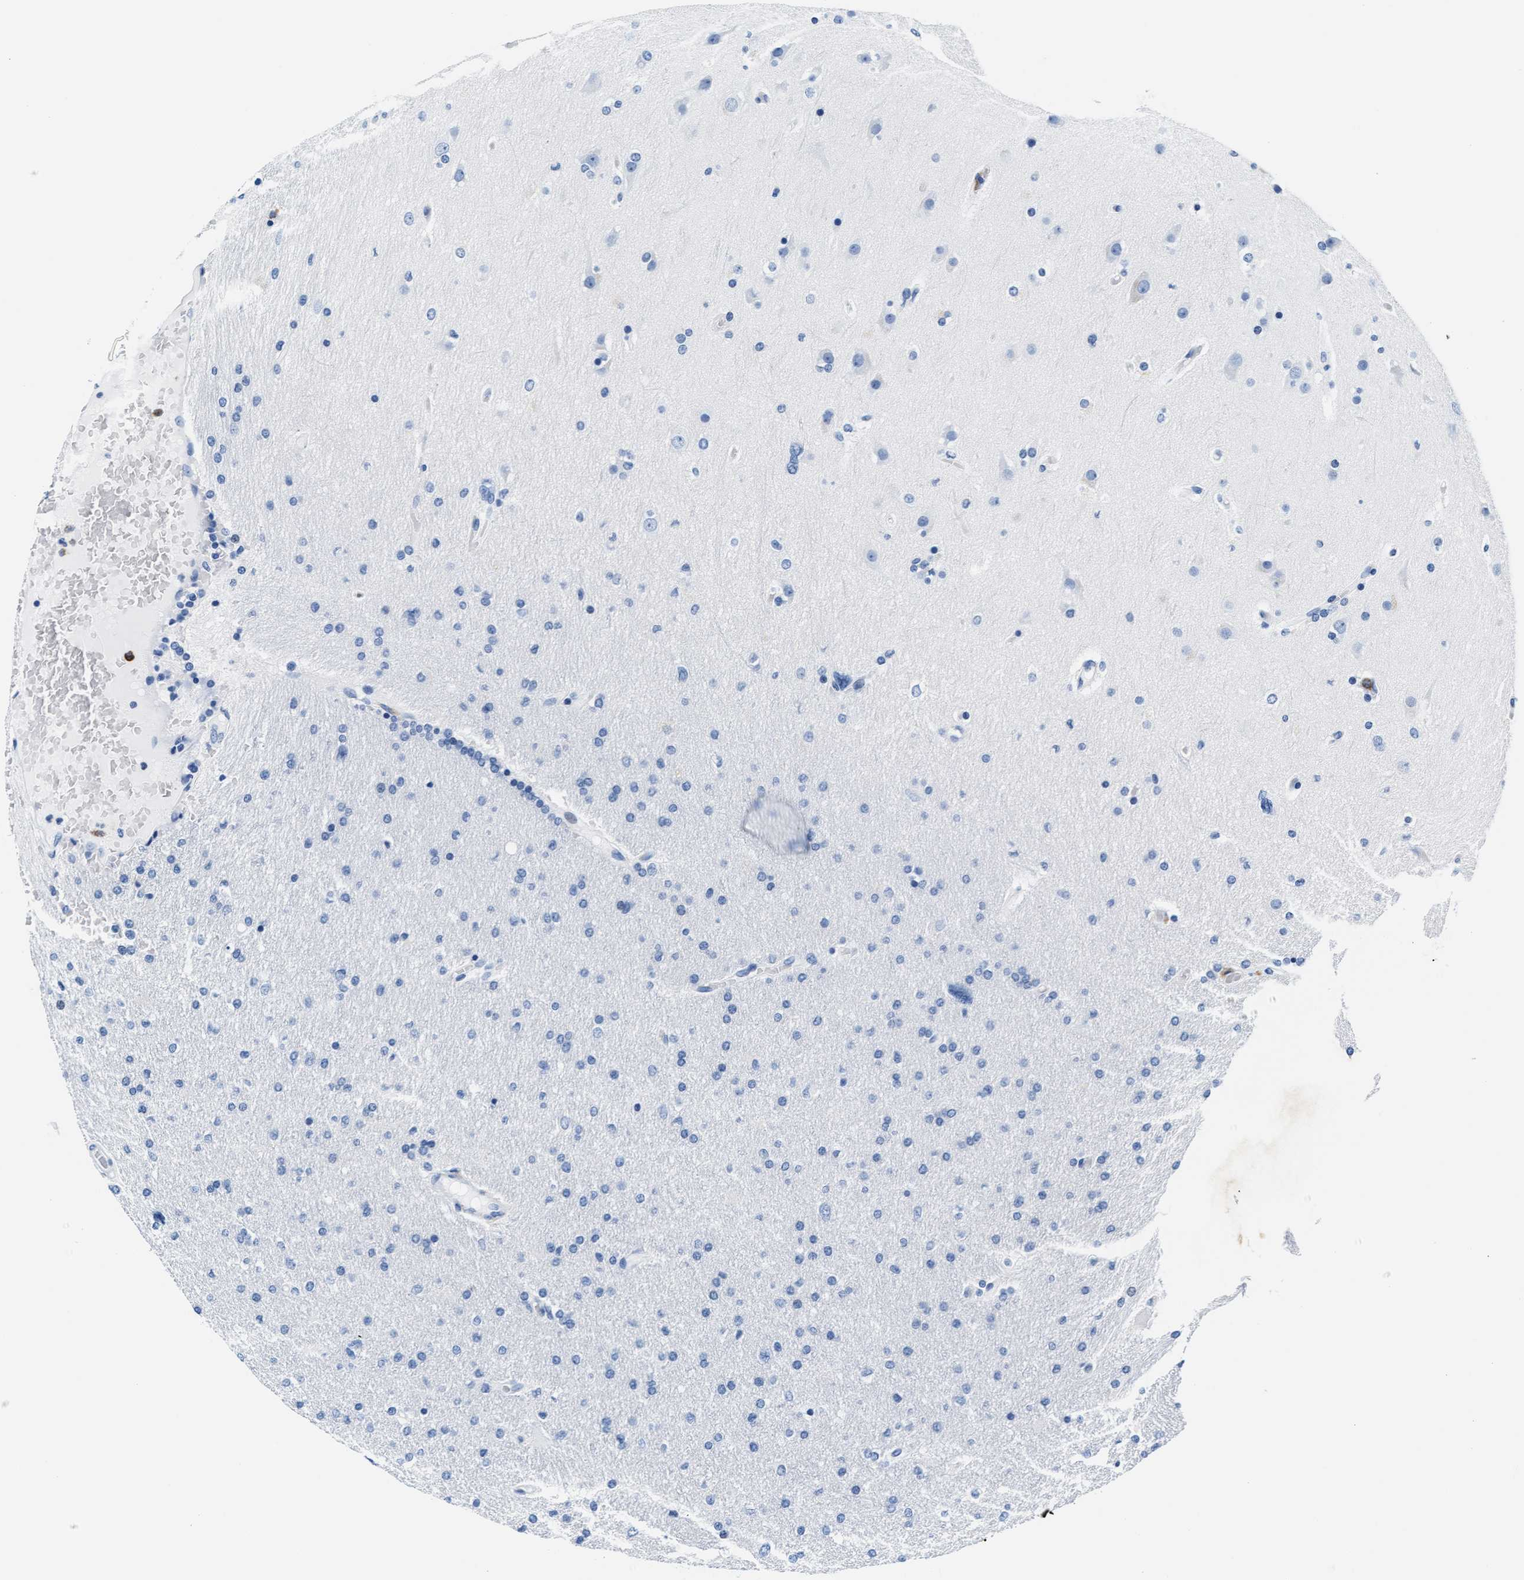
{"staining": {"intensity": "negative", "quantity": "none", "location": "none"}, "tissue": "glioma", "cell_type": "Tumor cells", "image_type": "cancer", "snomed": [{"axis": "morphology", "description": "Glioma, malignant, High grade"}, {"axis": "topography", "description": "Cerebral cortex"}], "caption": "Tumor cells are negative for protein expression in human malignant high-grade glioma. (Immunohistochemistry (ihc), brightfield microscopy, high magnification).", "gene": "MMP8", "patient": {"sex": "female", "age": 36}}